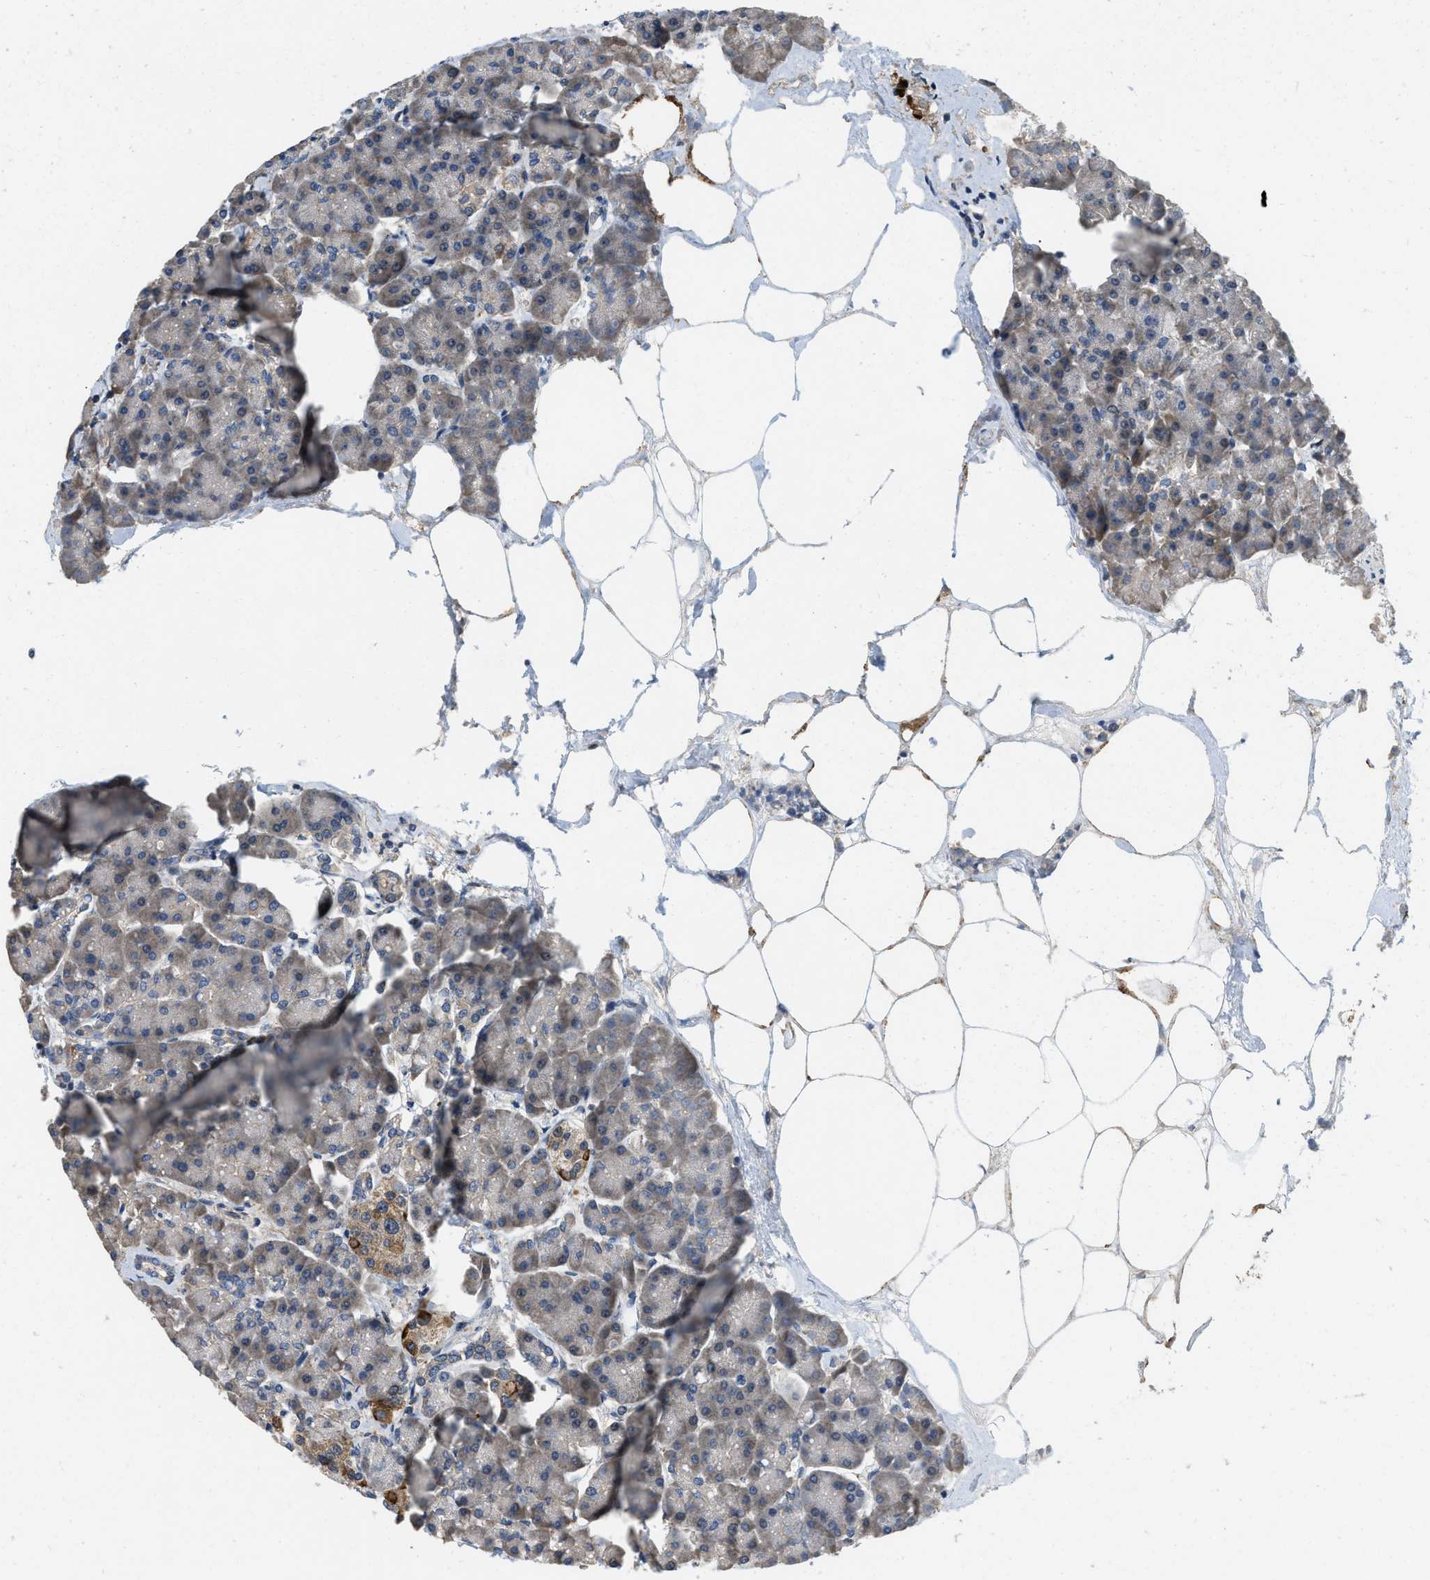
{"staining": {"intensity": "weak", "quantity": "<25%", "location": "cytoplasmic/membranous"}, "tissue": "pancreas", "cell_type": "Exocrine glandular cells", "image_type": "normal", "snomed": [{"axis": "morphology", "description": "Normal tissue, NOS"}, {"axis": "topography", "description": "Pancreas"}], "caption": "A photomicrograph of pancreas stained for a protein exhibits no brown staining in exocrine glandular cells. (DAB (3,3'-diaminobenzidine) immunohistochemistry with hematoxylin counter stain).", "gene": "ZNF599", "patient": {"sex": "female", "age": 70}}